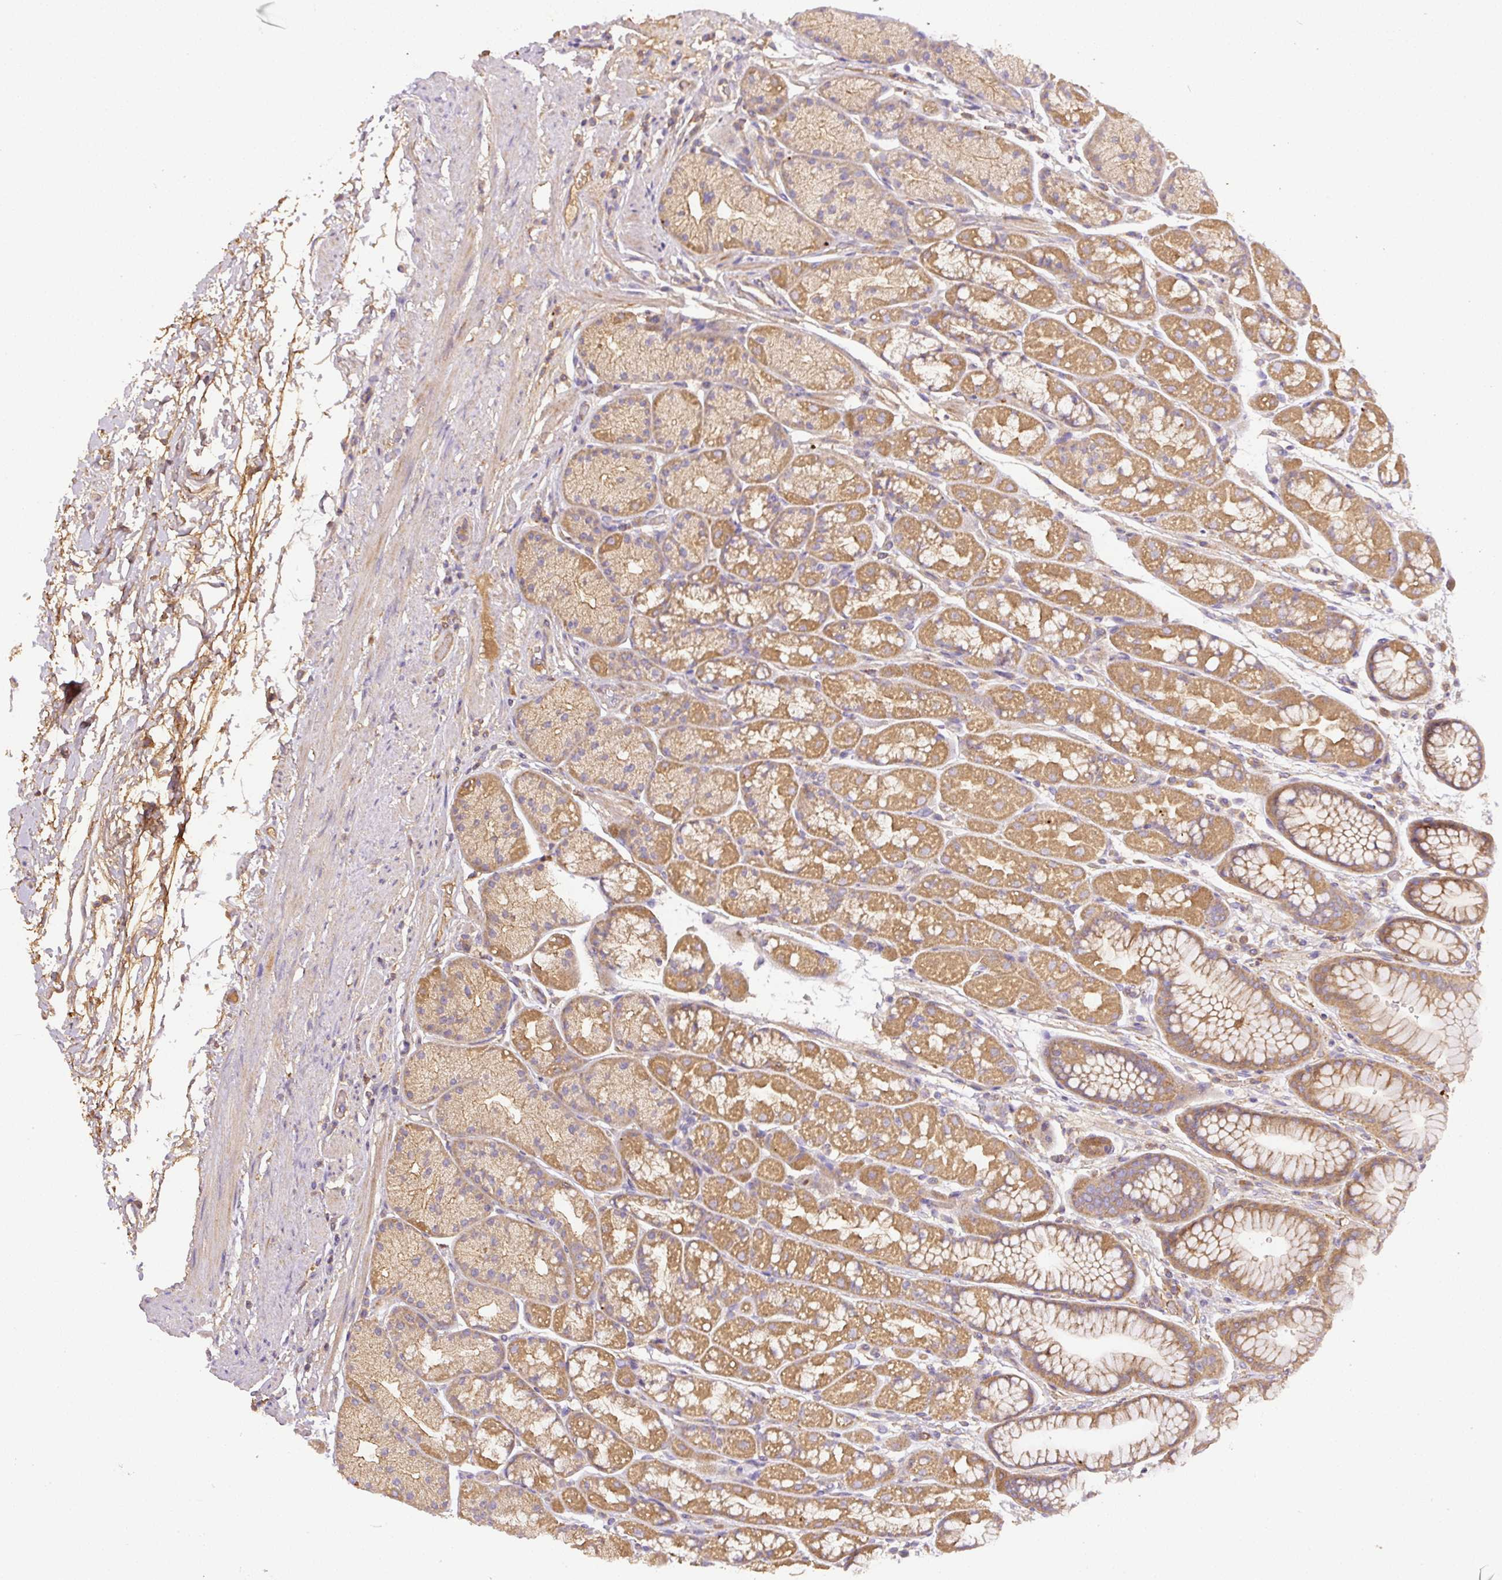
{"staining": {"intensity": "moderate", "quantity": "25%-75%", "location": "cytoplasmic/membranous"}, "tissue": "stomach", "cell_type": "Glandular cells", "image_type": "normal", "snomed": [{"axis": "morphology", "description": "Normal tissue, NOS"}, {"axis": "topography", "description": "Stomach, lower"}], "caption": "This micrograph demonstrates benign stomach stained with immunohistochemistry (IHC) to label a protein in brown. The cytoplasmic/membranous of glandular cells show moderate positivity for the protein. Nuclei are counter-stained blue.", "gene": "DAPK1", "patient": {"sex": "male", "age": 67}}